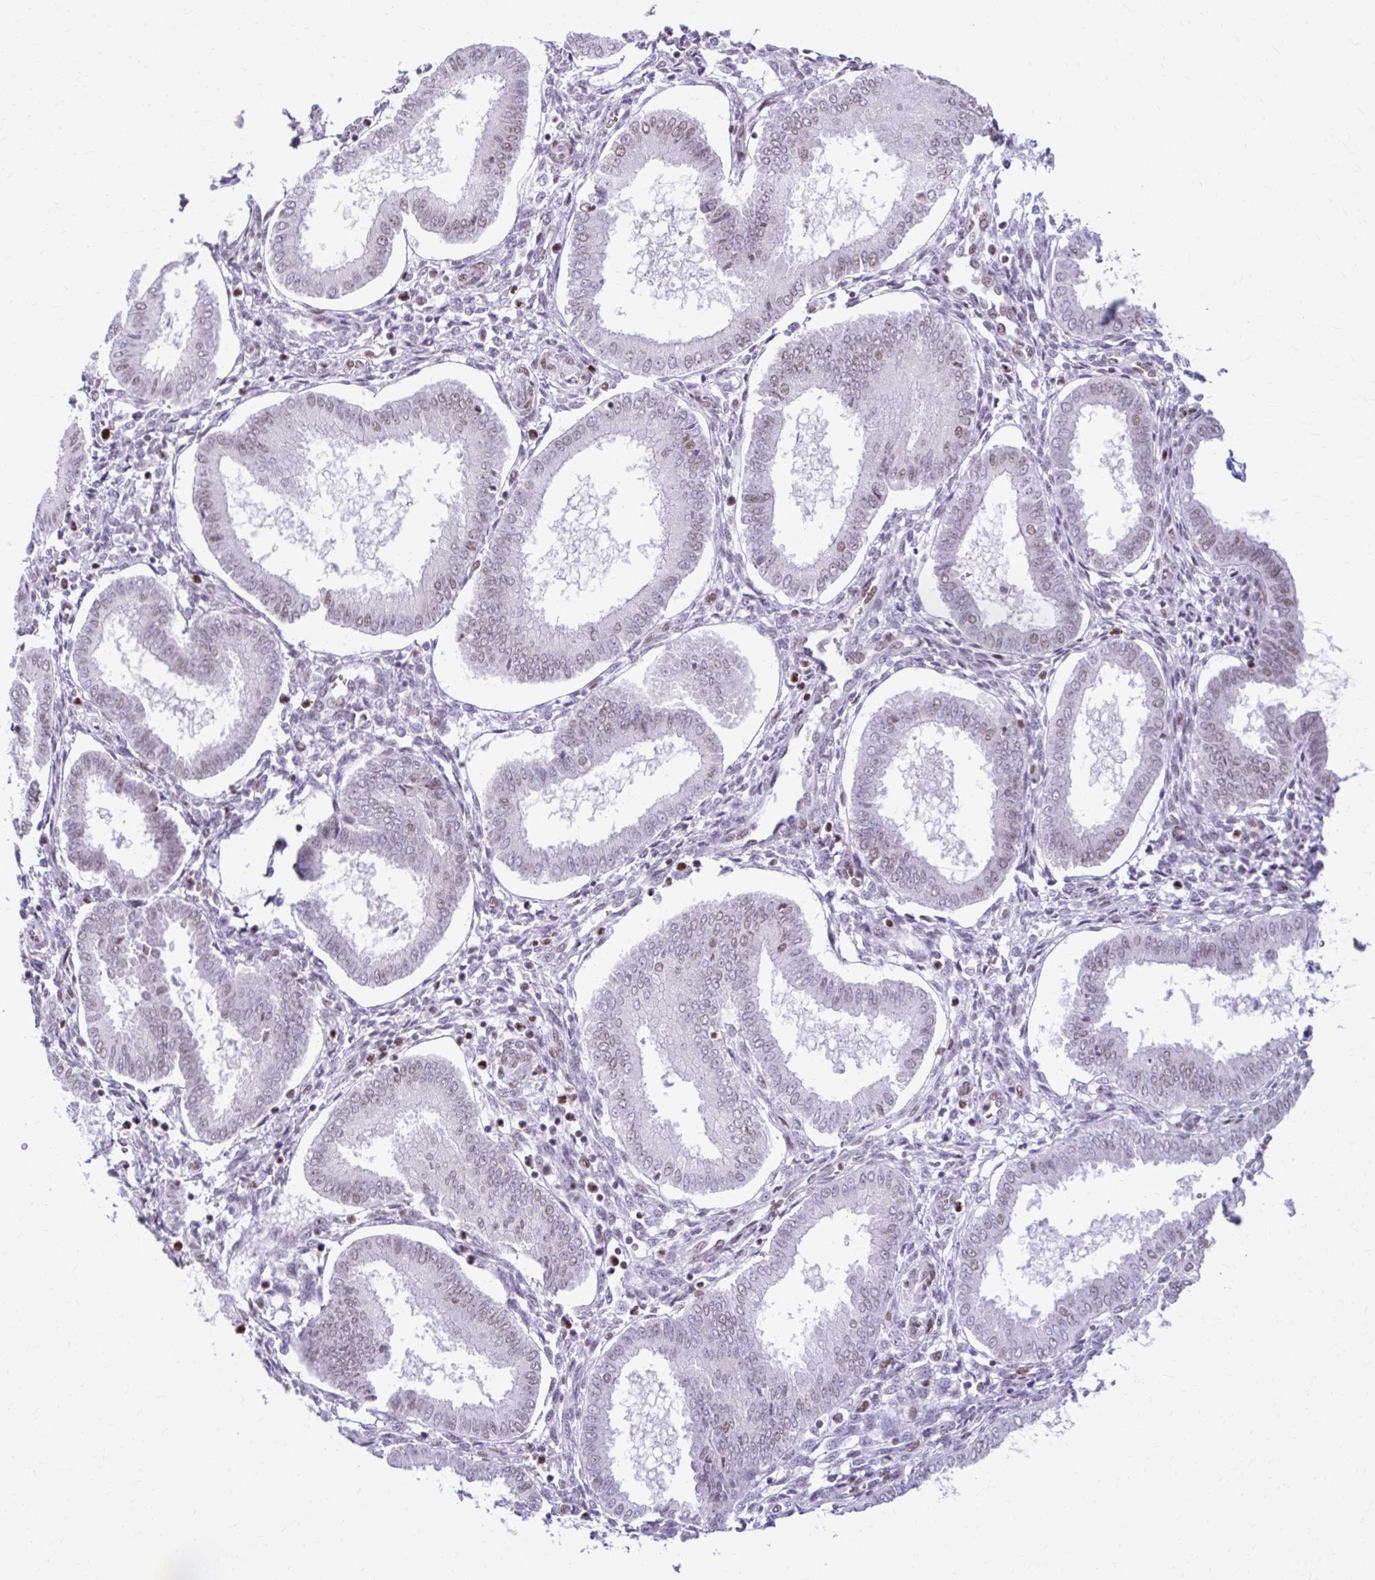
{"staining": {"intensity": "weak", "quantity": "<25%", "location": "nuclear"}, "tissue": "endometrium", "cell_type": "Cells in endometrial stroma", "image_type": "normal", "snomed": [{"axis": "morphology", "description": "Normal tissue, NOS"}, {"axis": "topography", "description": "Endometrium"}], "caption": "Immunohistochemistry (IHC) of unremarkable human endometrium displays no staining in cells in endometrial stroma.", "gene": "PABIR1", "patient": {"sex": "female", "age": 24}}